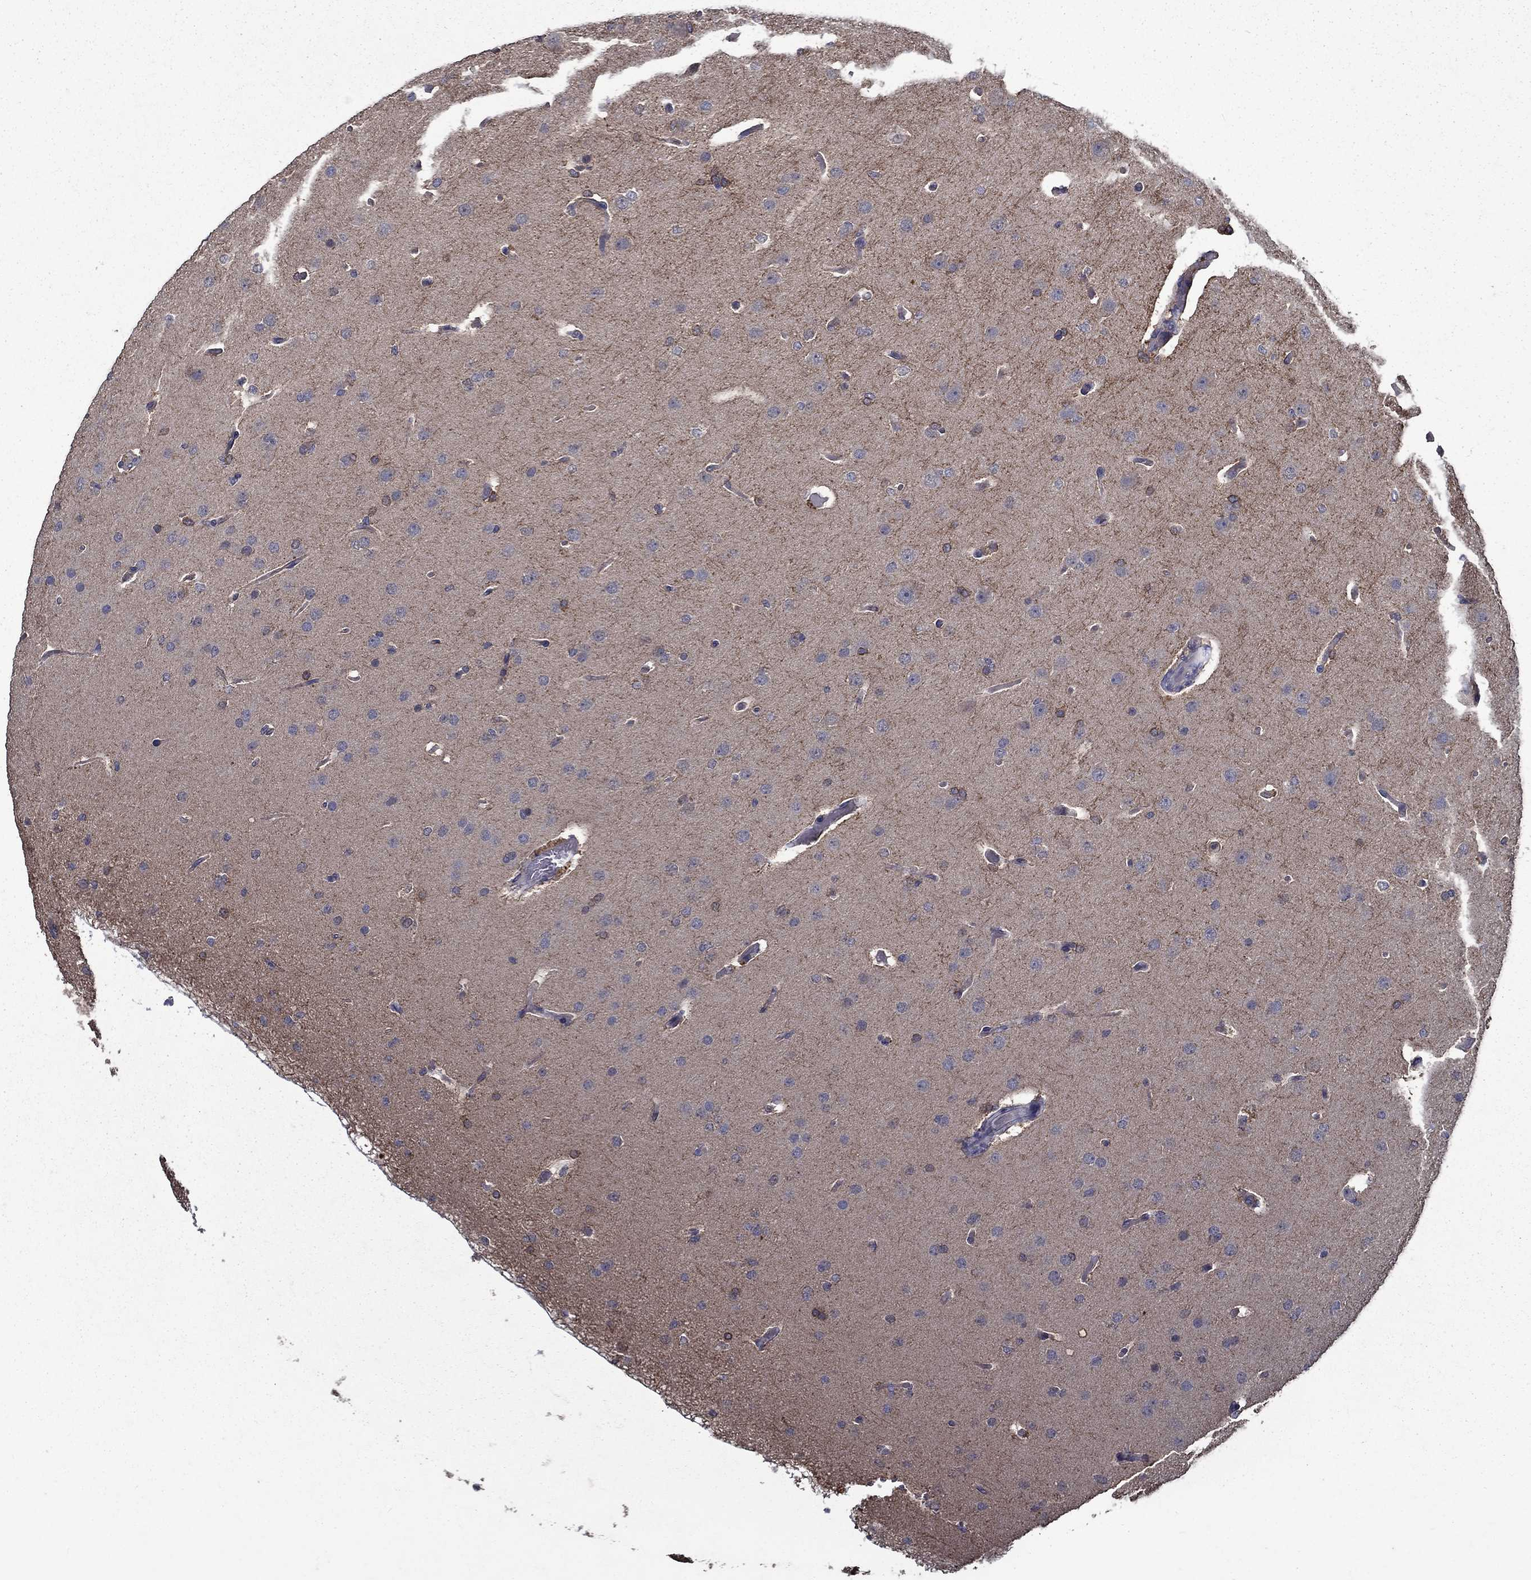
{"staining": {"intensity": "negative", "quantity": "none", "location": "none"}, "tissue": "glioma", "cell_type": "Tumor cells", "image_type": "cancer", "snomed": [{"axis": "morphology", "description": "Glioma, malignant, Low grade"}, {"axis": "topography", "description": "Brain"}], "caption": "An immunohistochemistry (IHC) image of glioma is shown. There is no staining in tumor cells of glioma.", "gene": "SLC44A1", "patient": {"sex": "male", "age": 41}}